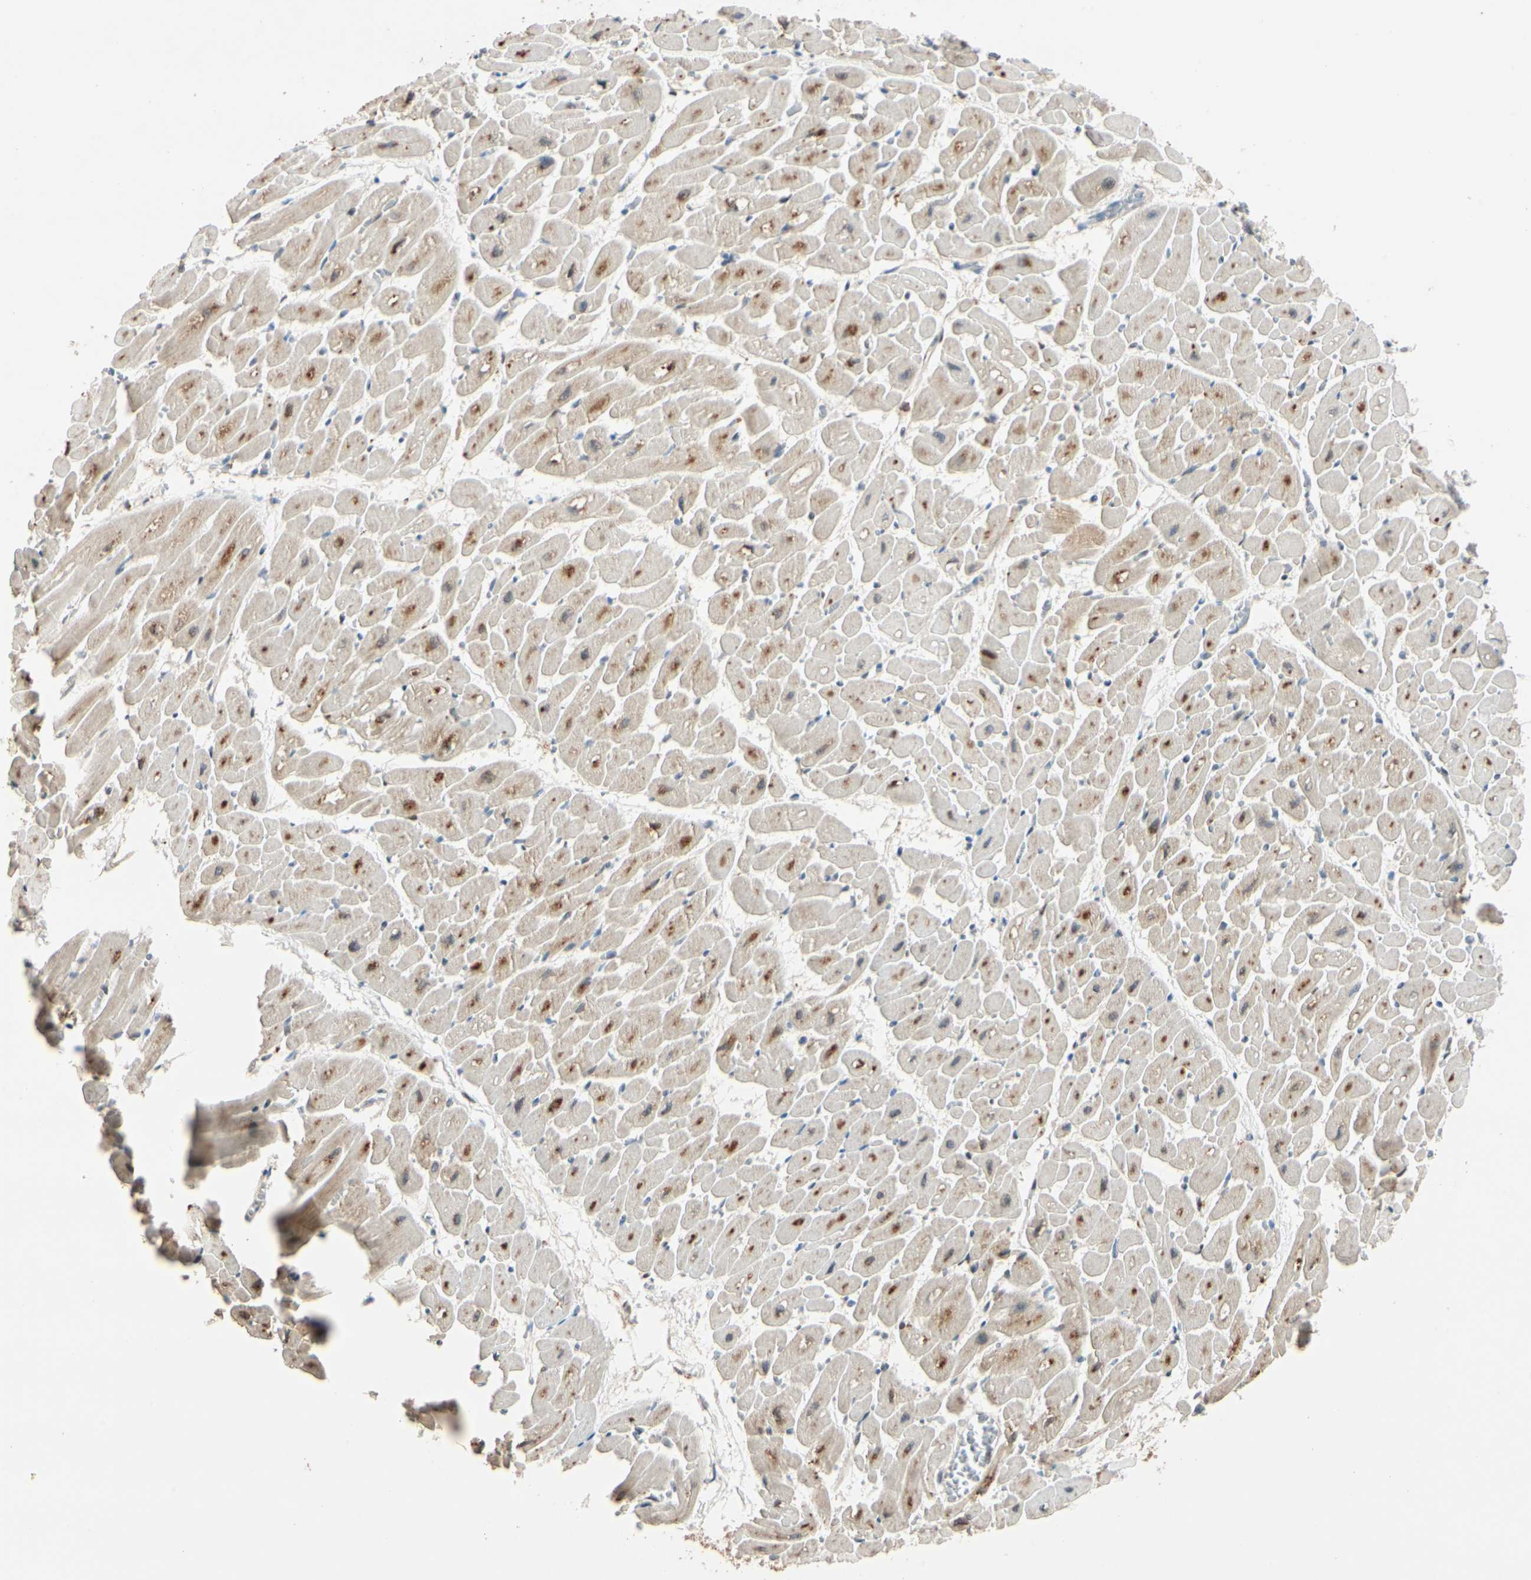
{"staining": {"intensity": "moderate", "quantity": "25%-75%", "location": "nuclear"}, "tissue": "heart muscle", "cell_type": "Cardiomyocytes", "image_type": "normal", "snomed": [{"axis": "morphology", "description": "Normal tissue, NOS"}, {"axis": "topography", "description": "Heart"}], "caption": "Cardiomyocytes reveal moderate nuclear expression in approximately 25%-75% of cells in benign heart muscle.", "gene": "ACSL5", "patient": {"sex": "male", "age": 45}}